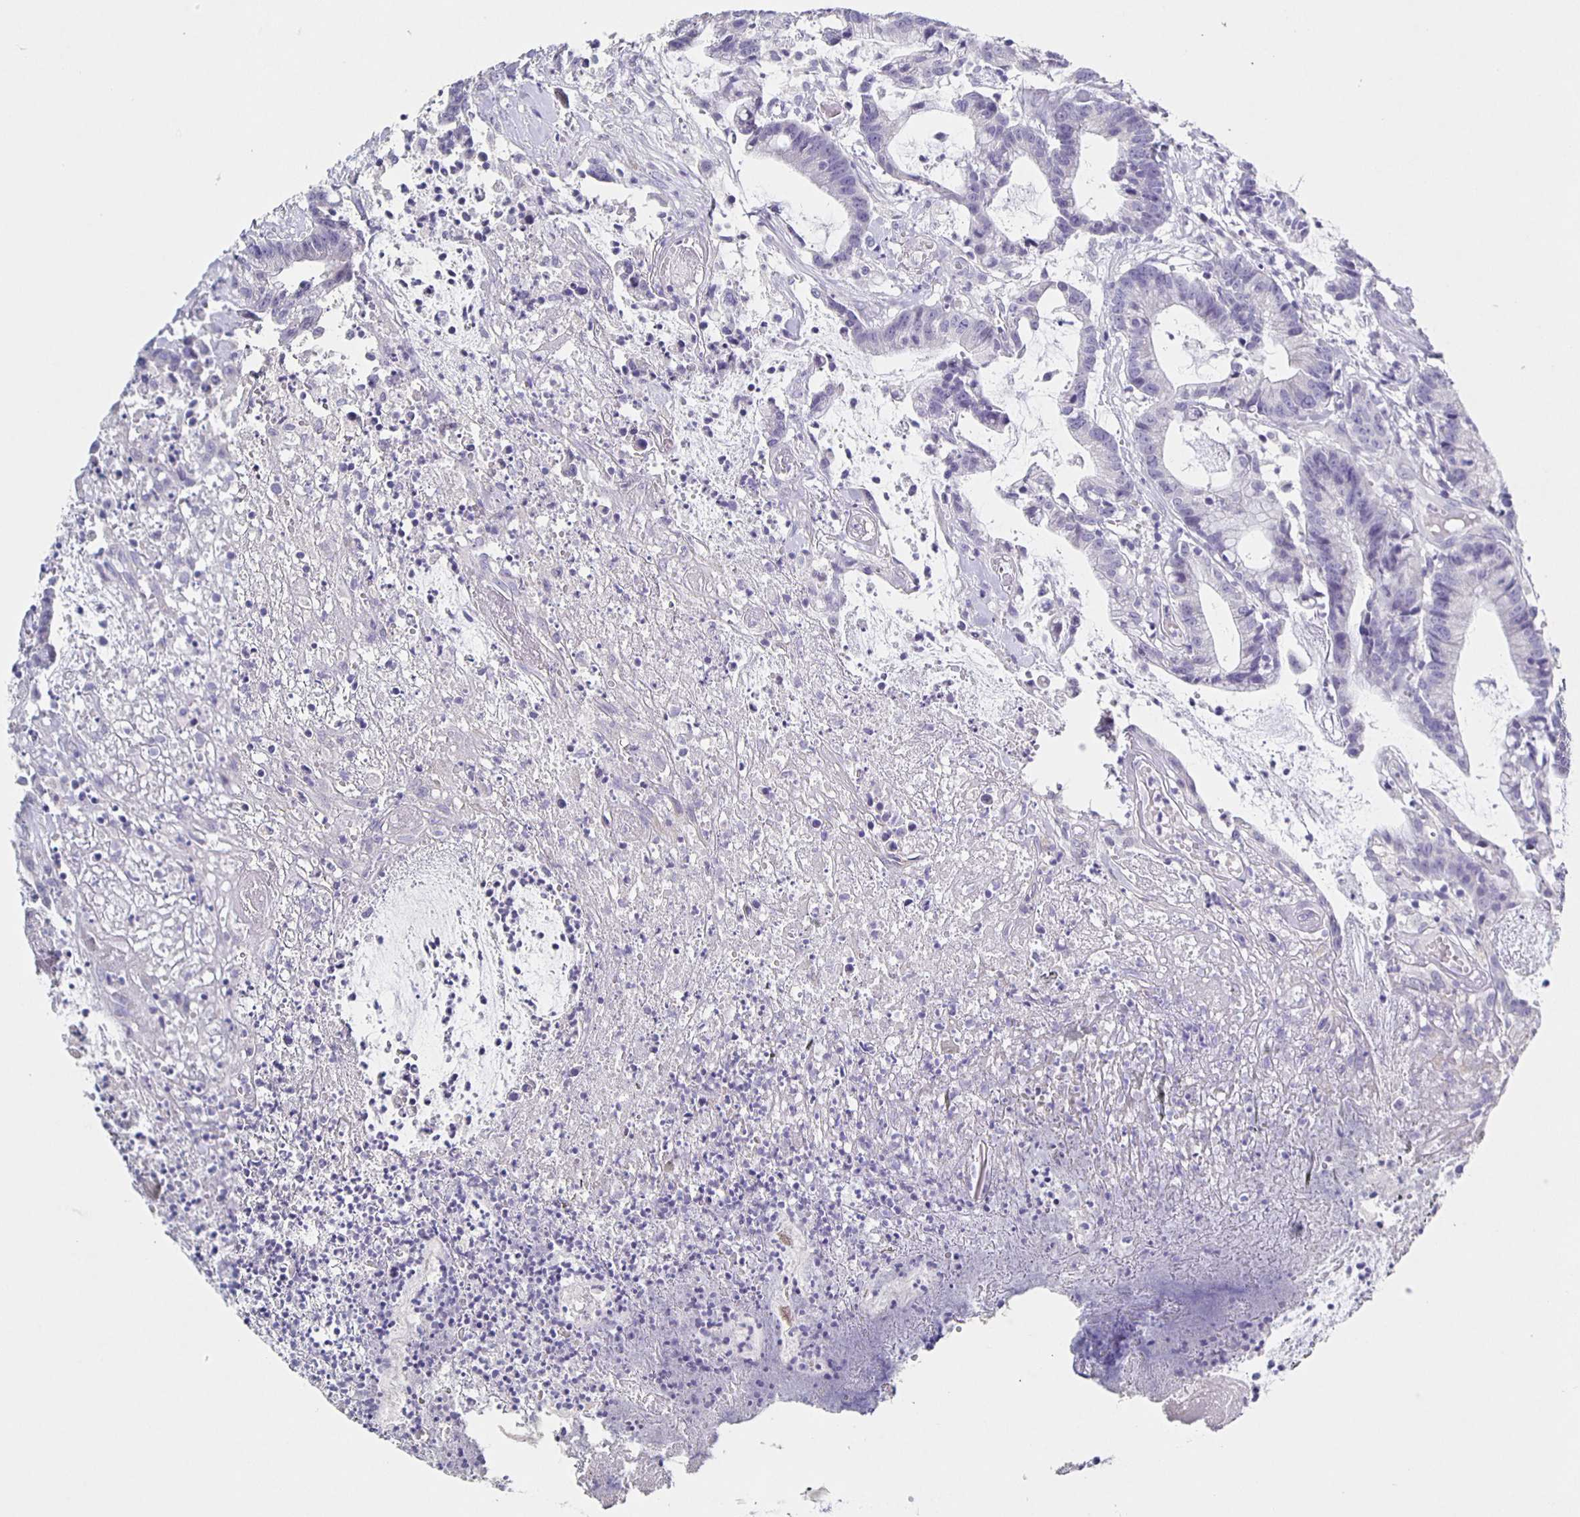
{"staining": {"intensity": "negative", "quantity": "none", "location": "none"}, "tissue": "colorectal cancer", "cell_type": "Tumor cells", "image_type": "cancer", "snomed": [{"axis": "morphology", "description": "Adenocarcinoma, NOS"}, {"axis": "topography", "description": "Colon"}], "caption": "Immunohistochemistry micrograph of colorectal cancer (adenocarcinoma) stained for a protein (brown), which shows no positivity in tumor cells.", "gene": "CARNS1", "patient": {"sex": "female", "age": 78}}